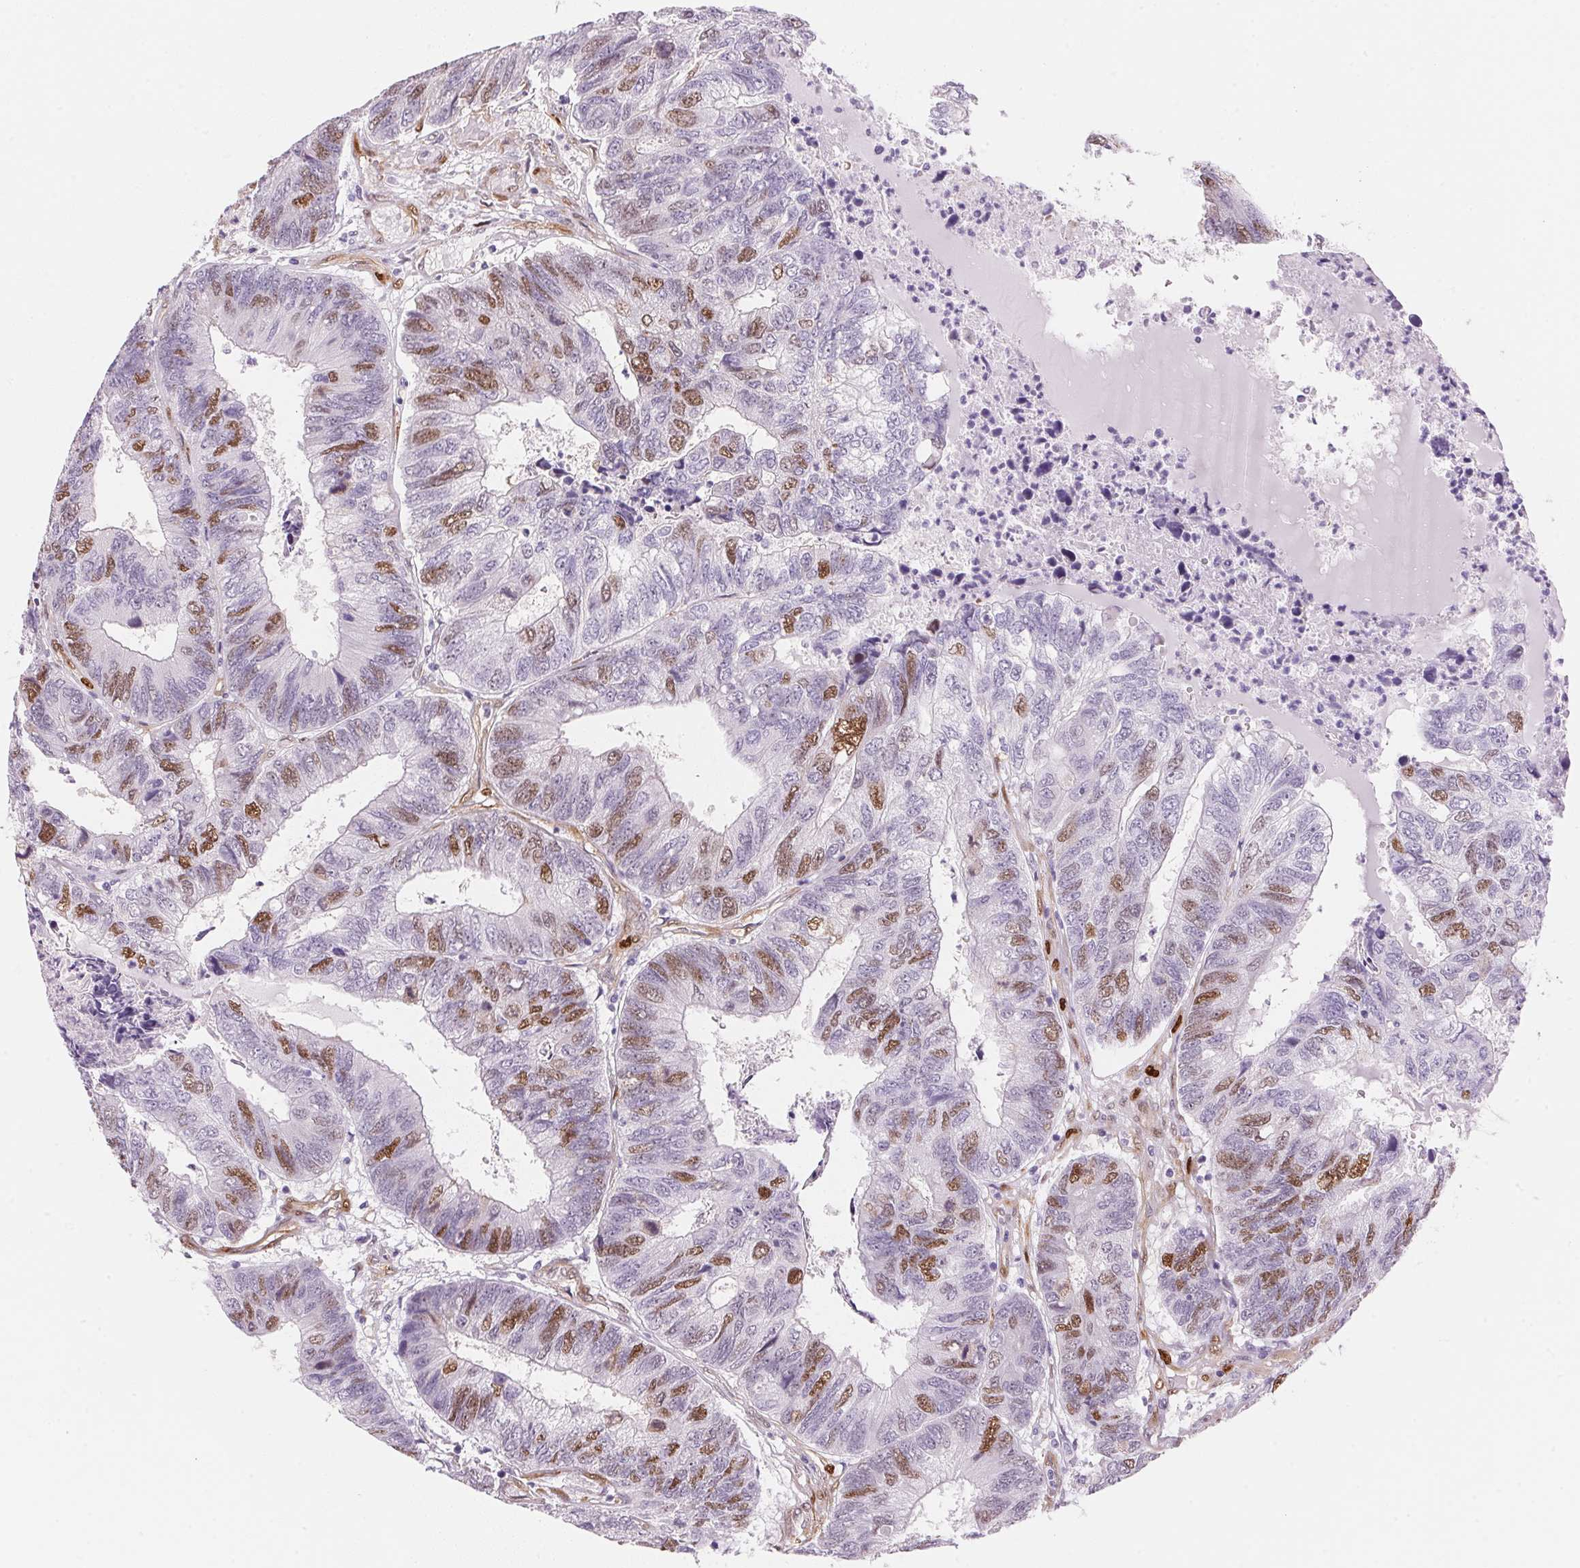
{"staining": {"intensity": "moderate", "quantity": "<25%", "location": "nuclear"}, "tissue": "colorectal cancer", "cell_type": "Tumor cells", "image_type": "cancer", "snomed": [{"axis": "morphology", "description": "Adenocarcinoma, NOS"}, {"axis": "topography", "description": "Colon"}], "caption": "The photomicrograph shows immunohistochemical staining of colorectal cancer (adenocarcinoma). There is moderate nuclear positivity is seen in approximately <25% of tumor cells.", "gene": "SMTN", "patient": {"sex": "female", "age": 67}}